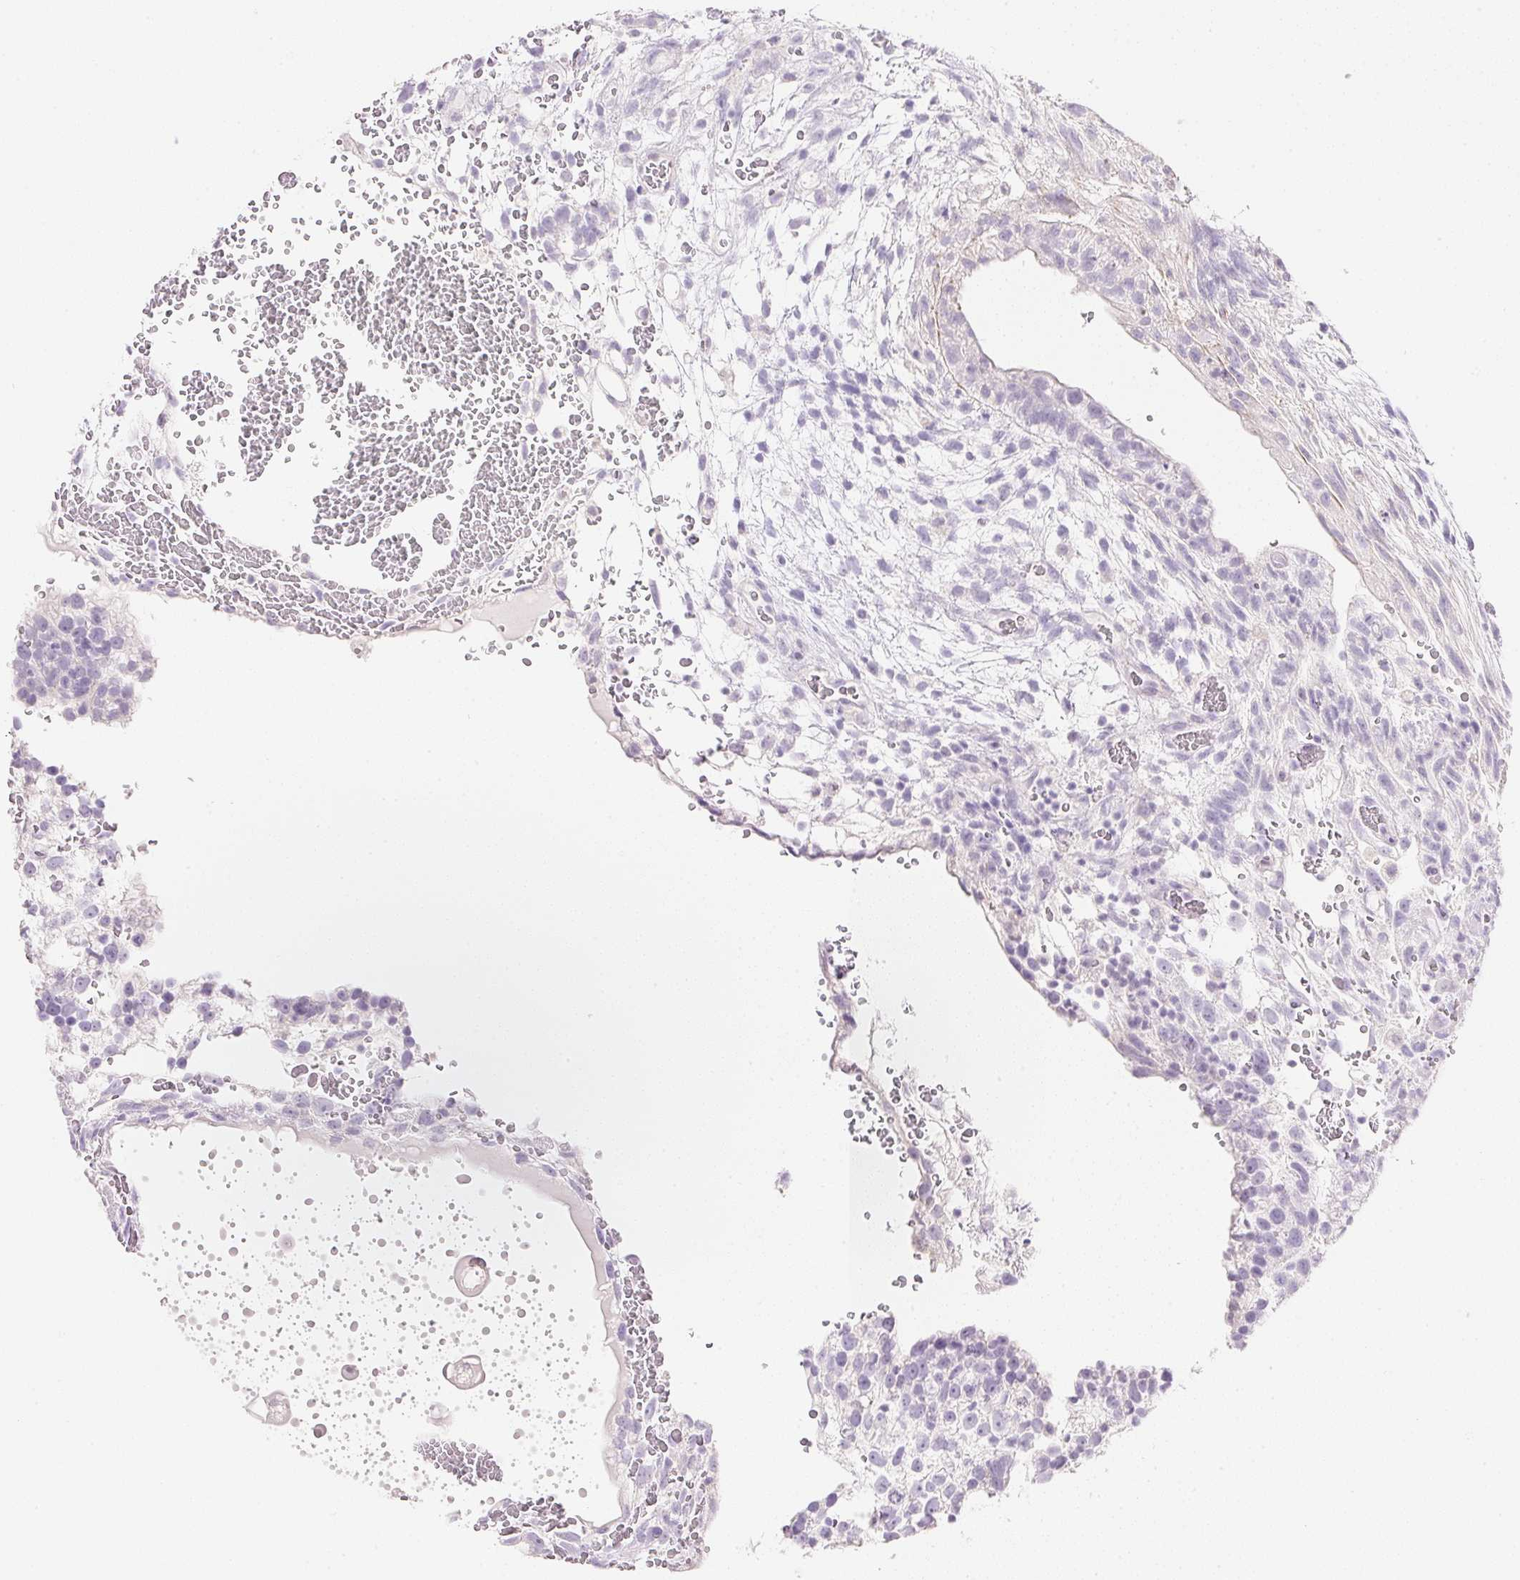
{"staining": {"intensity": "negative", "quantity": "none", "location": "none"}, "tissue": "testis cancer", "cell_type": "Tumor cells", "image_type": "cancer", "snomed": [{"axis": "morphology", "description": "Normal tissue, NOS"}, {"axis": "morphology", "description": "Carcinoma, Embryonal, NOS"}, {"axis": "topography", "description": "Testis"}], "caption": "This is an immunohistochemistry (IHC) photomicrograph of human embryonal carcinoma (testis). There is no expression in tumor cells.", "gene": "KCNE2", "patient": {"sex": "male", "age": 32}}